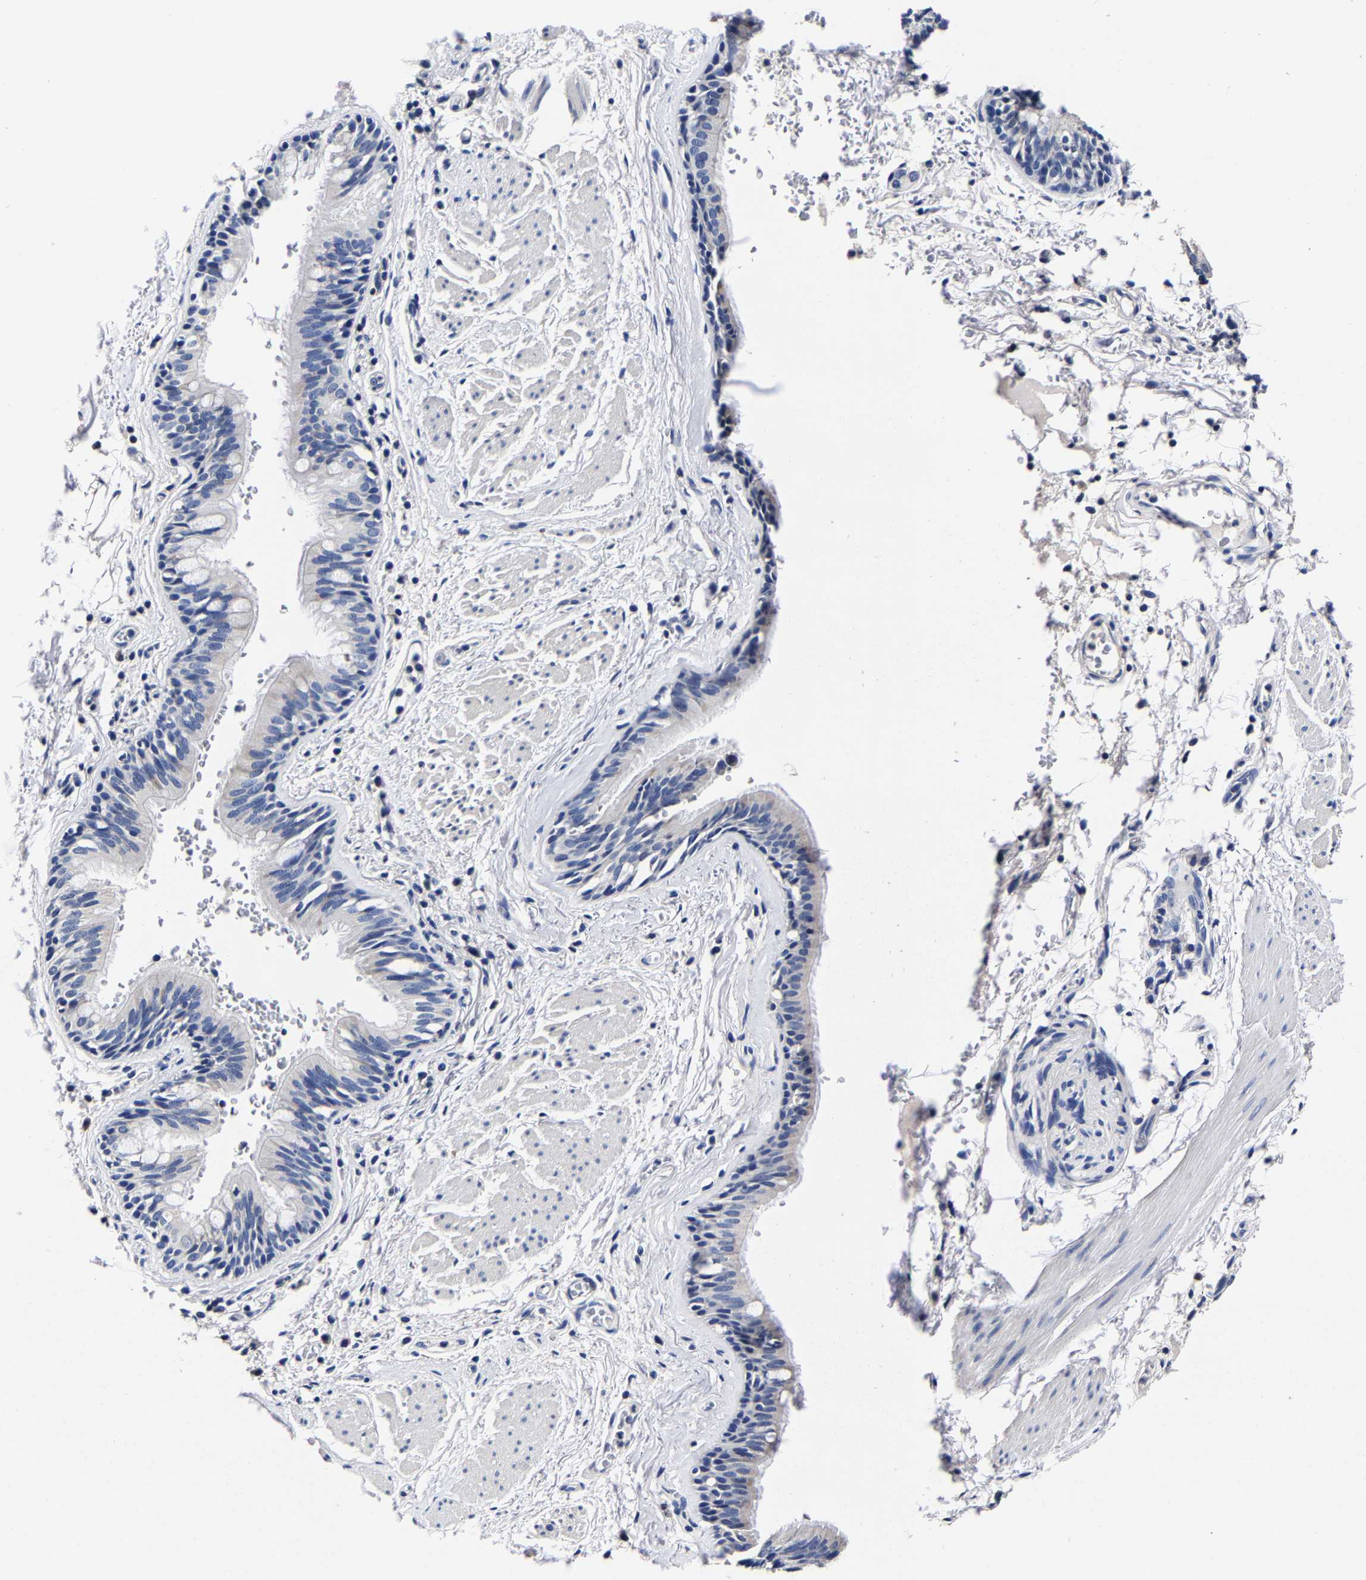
{"staining": {"intensity": "weak", "quantity": "<25%", "location": "cytoplasmic/membranous"}, "tissue": "bronchus", "cell_type": "Respiratory epithelial cells", "image_type": "normal", "snomed": [{"axis": "morphology", "description": "Normal tissue, NOS"}, {"axis": "topography", "description": "Cartilage tissue"}], "caption": "IHC micrograph of benign human bronchus stained for a protein (brown), which reveals no expression in respiratory epithelial cells. (Stains: DAB (3,3'-diaminobenzidine) IHC with hematoxylin counter stain, Microscopy: brightfield microscopy at high magnification).", "gene": "AKAP4", "patient": {"sex": "female", "age": 63}}